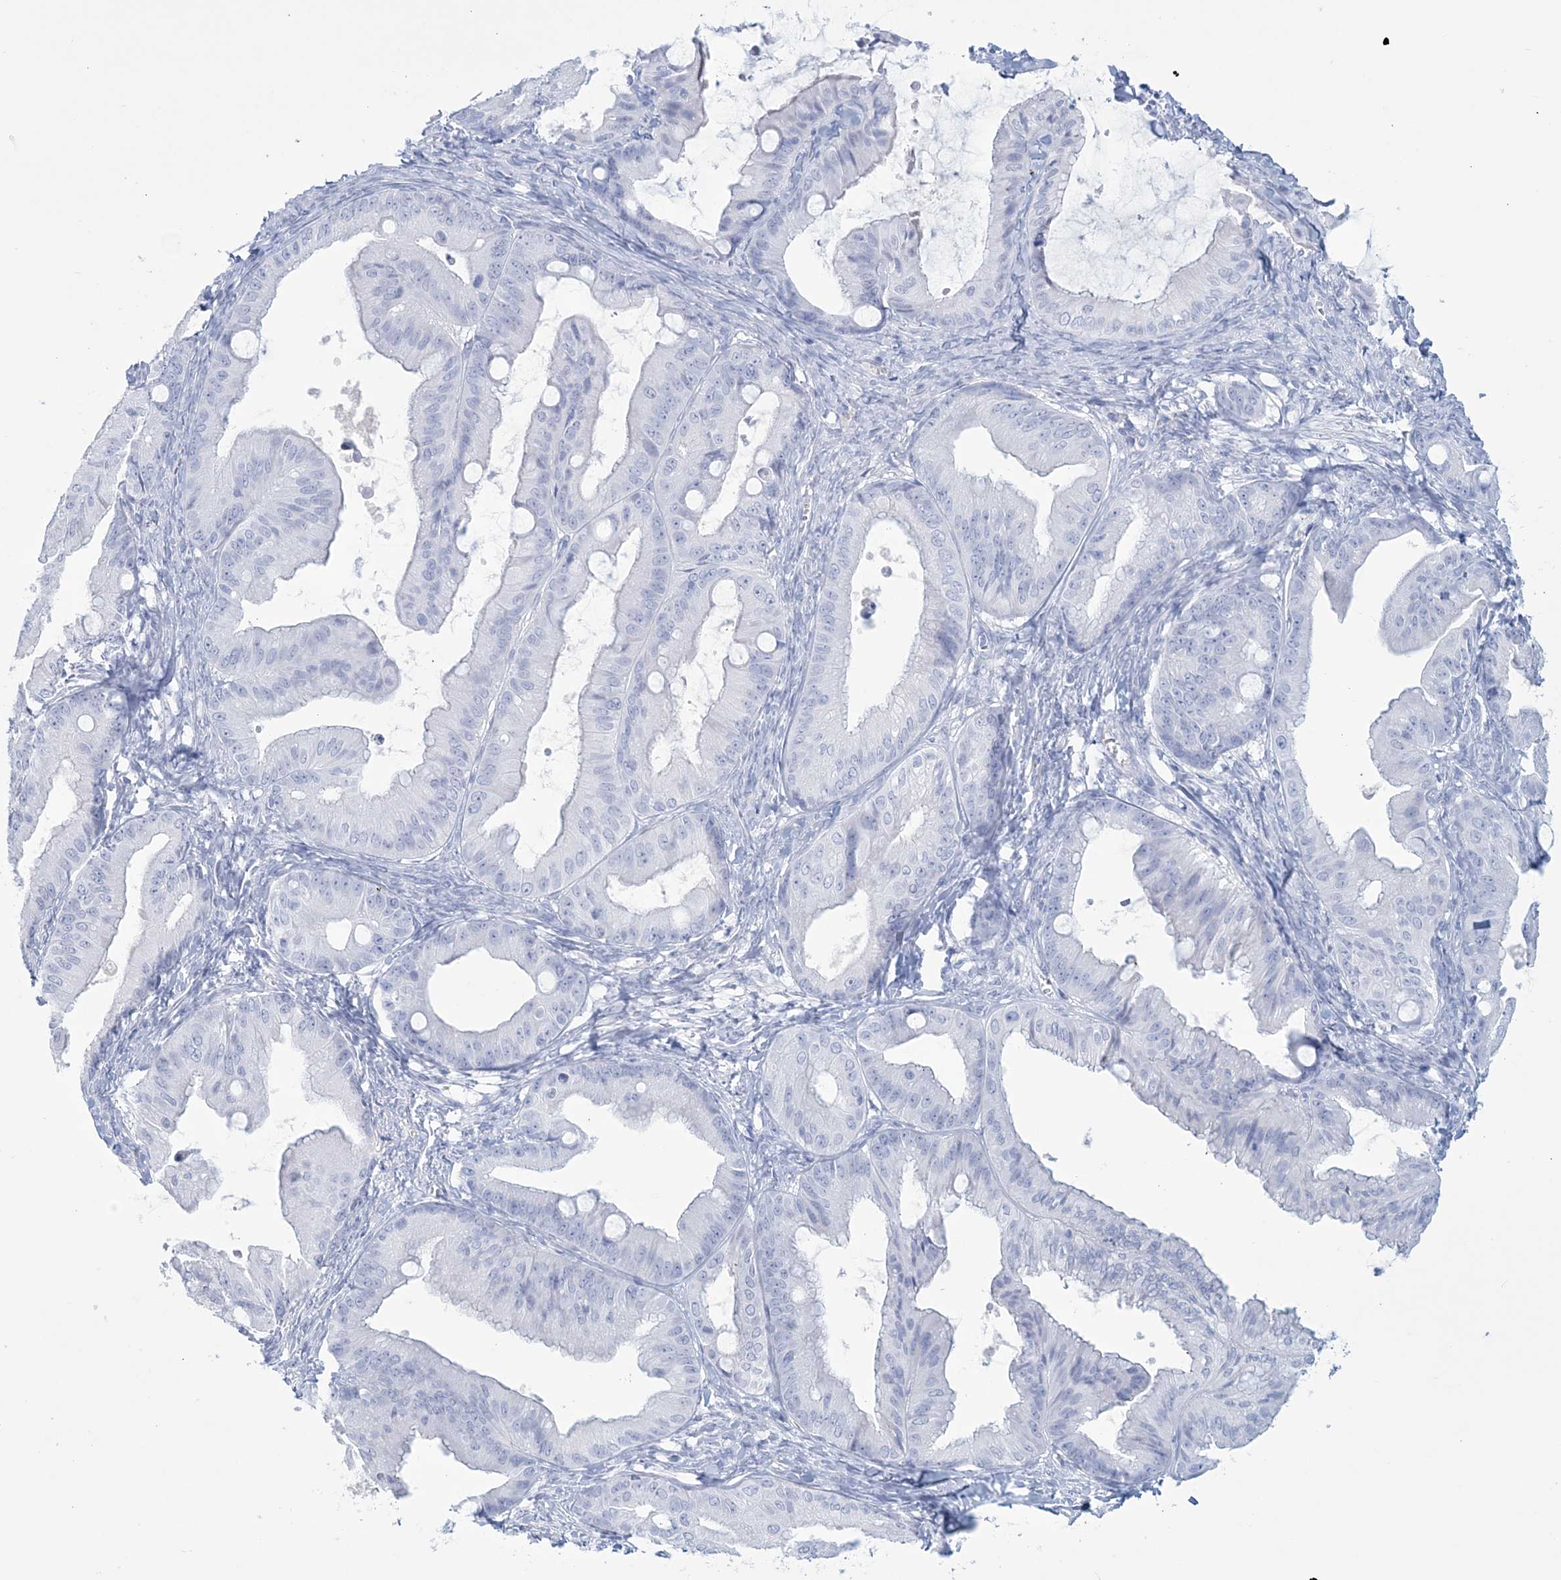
{"staining": {"intensity": "negative", "quantity": "none", "location": "none"}, "tissue": "ovarian cancer", "cell_type": "Tumor cells", "image_type": "cancer", "snomed": [{"axis": "morphology", "description": "Cystadenocarcinoma, mucinous, NOS"}, {"axis": "topography", "description": "Ovary"}], "caption": "Immunohistochemistry (IHC) image of ovarian cancer stained for a protein (brown), which reveals no staining in tumor cells.", "gene": "DPCD", "patient": {"sex": "female", "age": 71}}